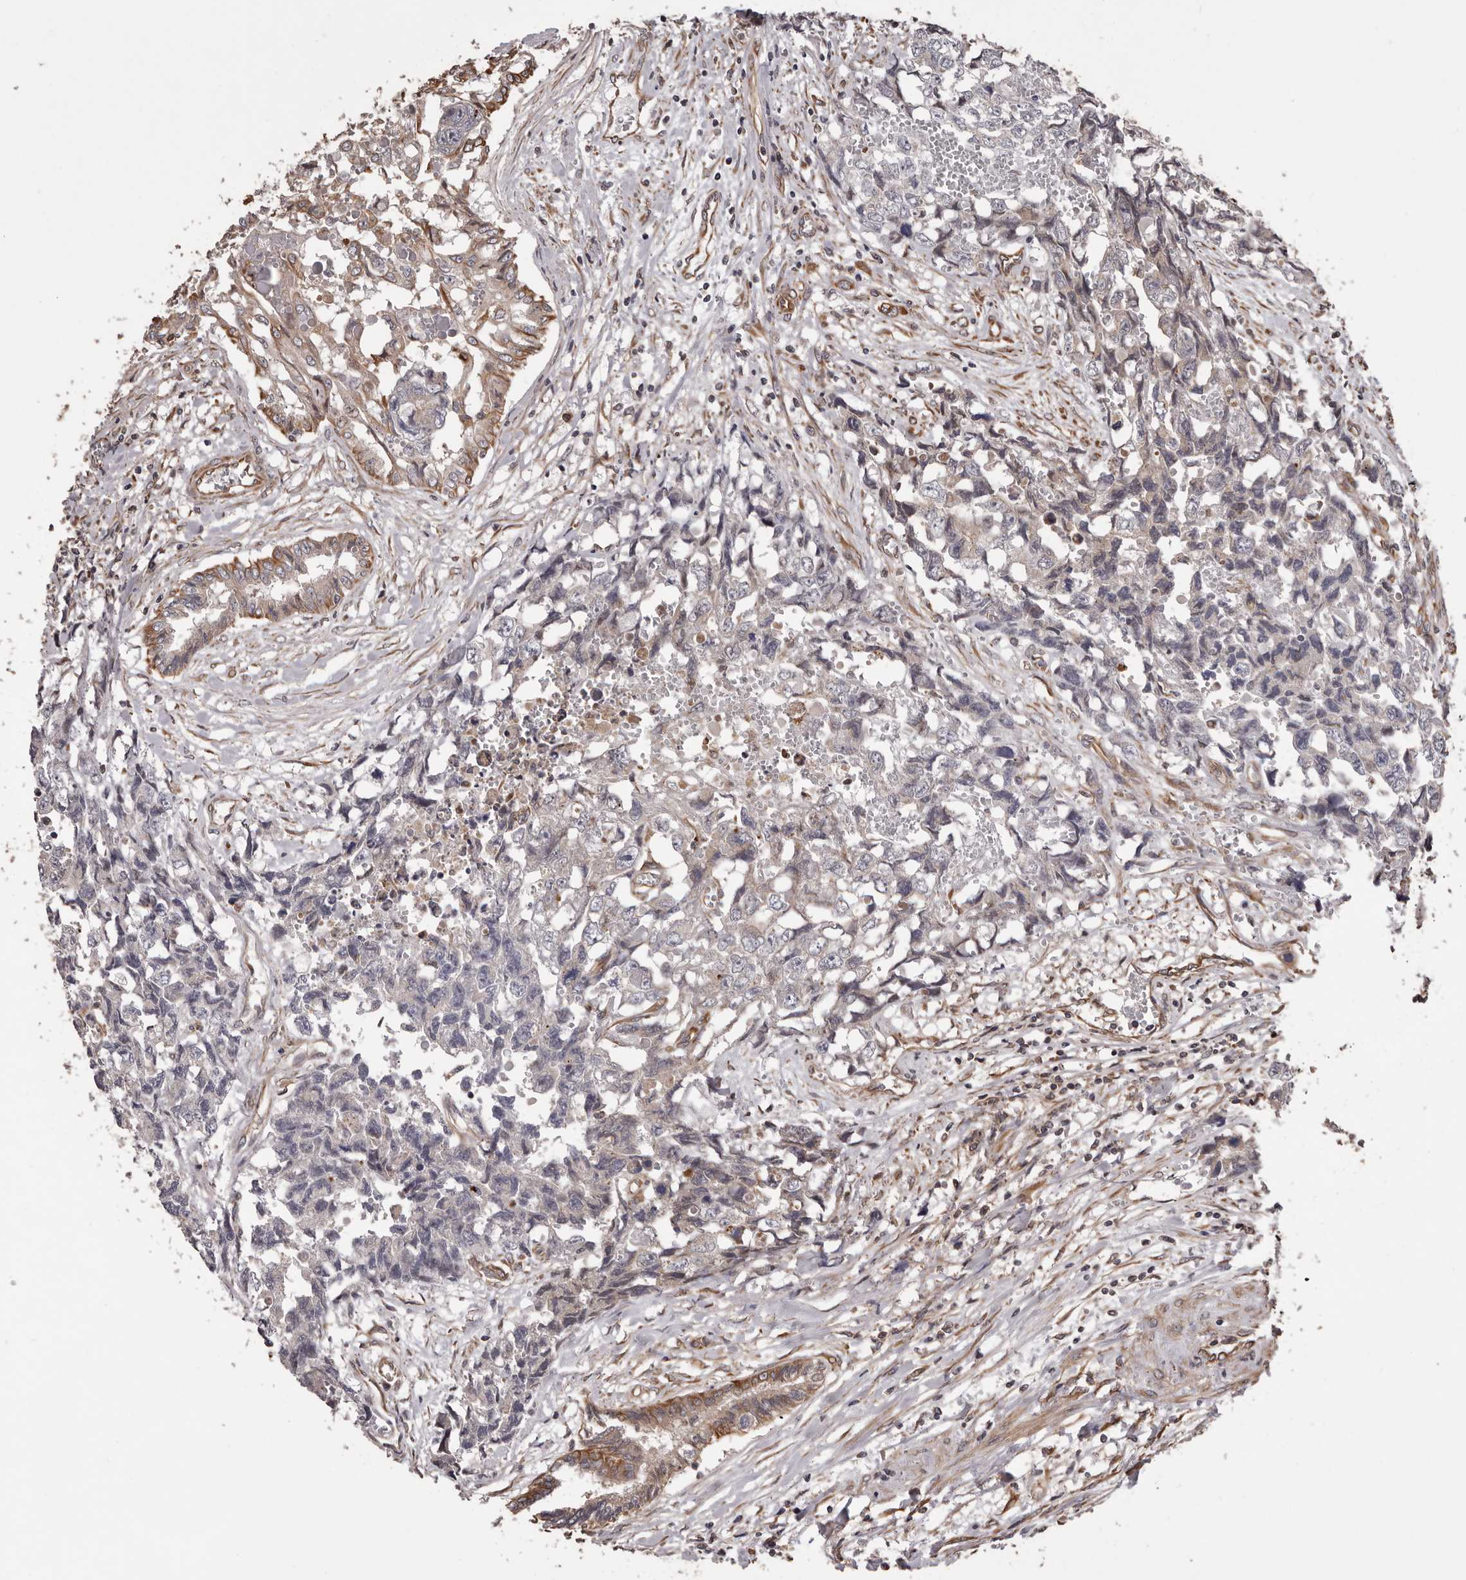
{"staining": {"intensity": "negative", "quantity": "none", "location": "none"}, "tissue": "testis cancer", "cell_type": "Tumor cells", "image_type": "cancer", "snomed": [{"axis": "morphology", "description": "Carcinoma, Embryonal, NOS"}, {"axis": "topography", "description": "Testis"}], "caption": "An image of human testis embryonal carcinoma is negative for staining in tumor cells. The staining is performed using DAB (3,3'-diaminobenzidine) brown chromogen with nuclei counter-stained in using hematoxylin.", "gene": "CEP104", "patient": {"sex": "male", "age": 31}}